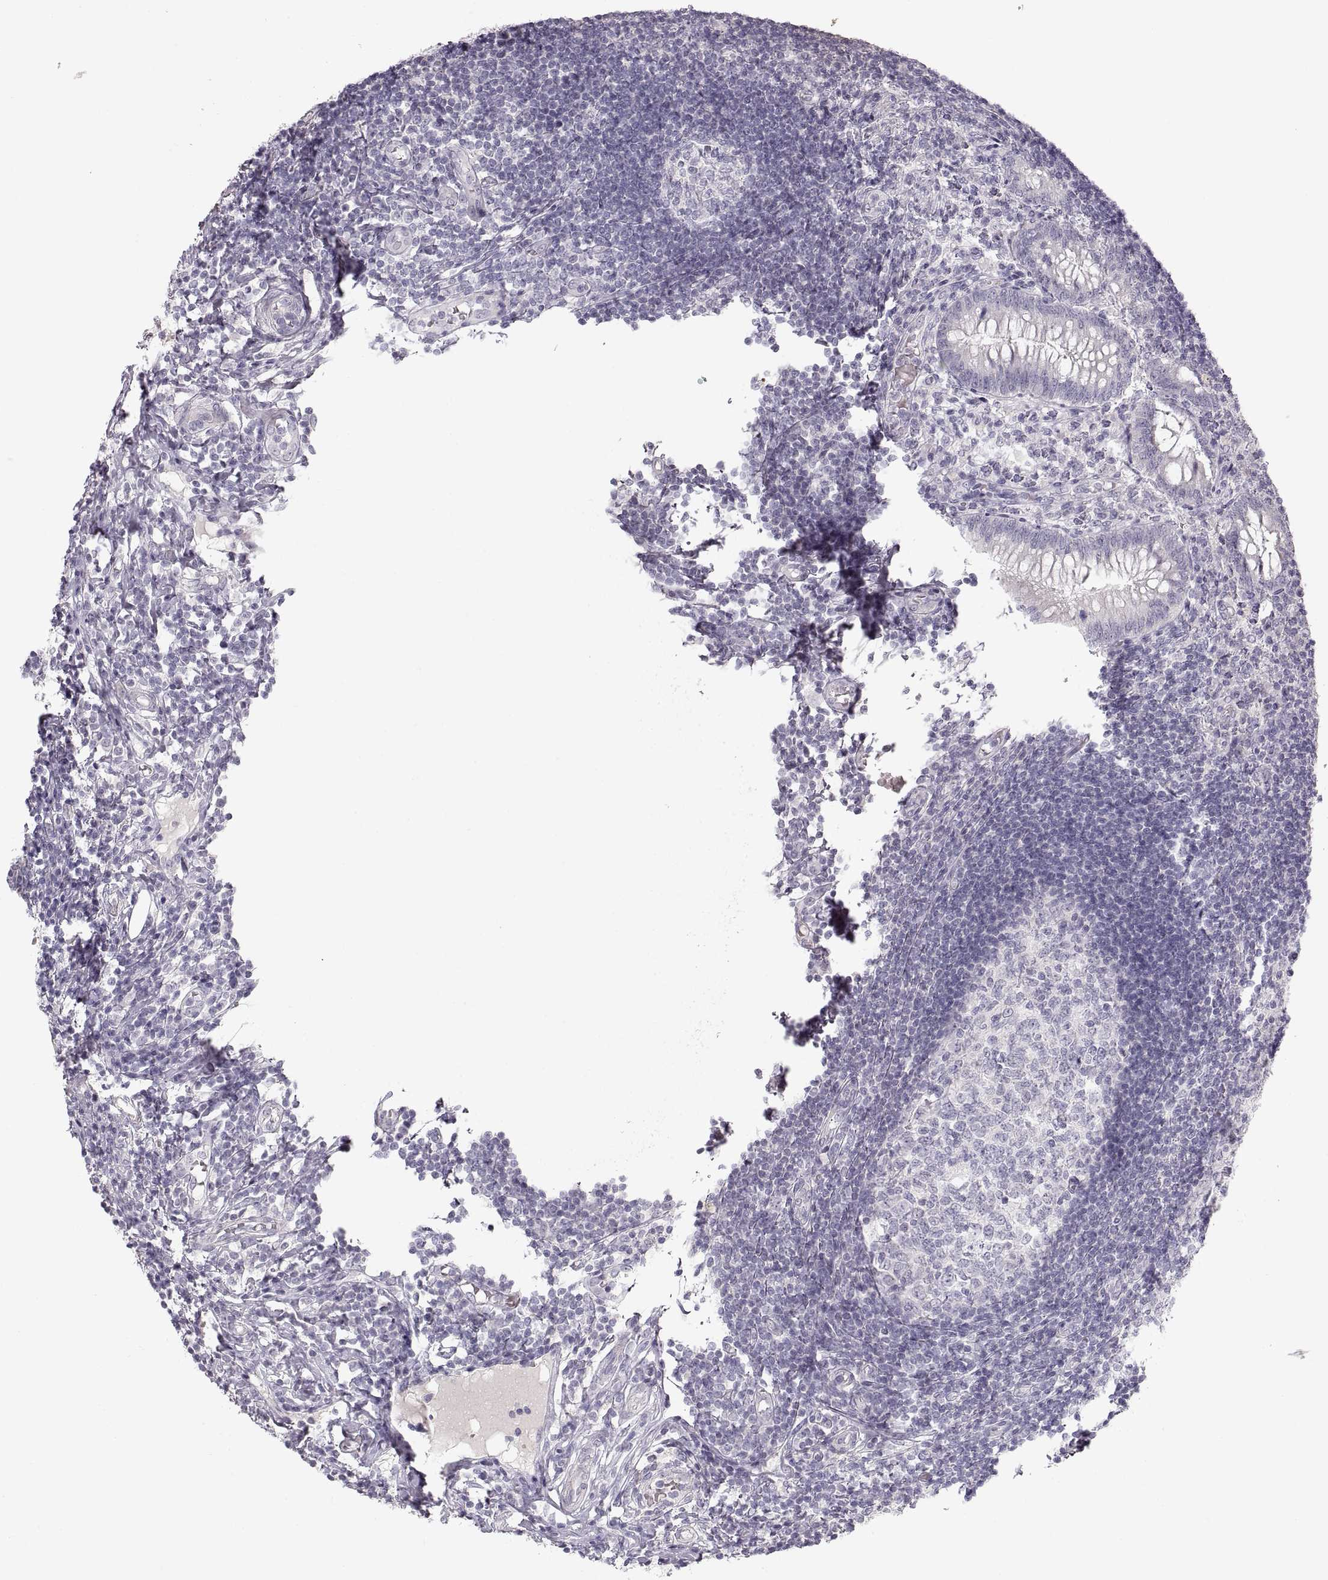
{"staining": {"intensity": "negative", "quantity": "none", "location": "none"}, "tissue": "appendix", "cell_type": "Glandular cells", "image_type": "normal", "snomed": [{"axis": "morphology", "description": "Normal tissue, NOS"}, {"axis": "morphology", "description": "Inflammation, NOS"}, {"axis": "topography", "description": "Appendix"}], "caption": "Immunohistochemistry (IHC) histopathology image of unremarkable appendix stained for a protein (brown), which demonstrates no expression in glandular cells.", "gene": "PCSK2", "patient": {"sex": "male", "age": 16}}